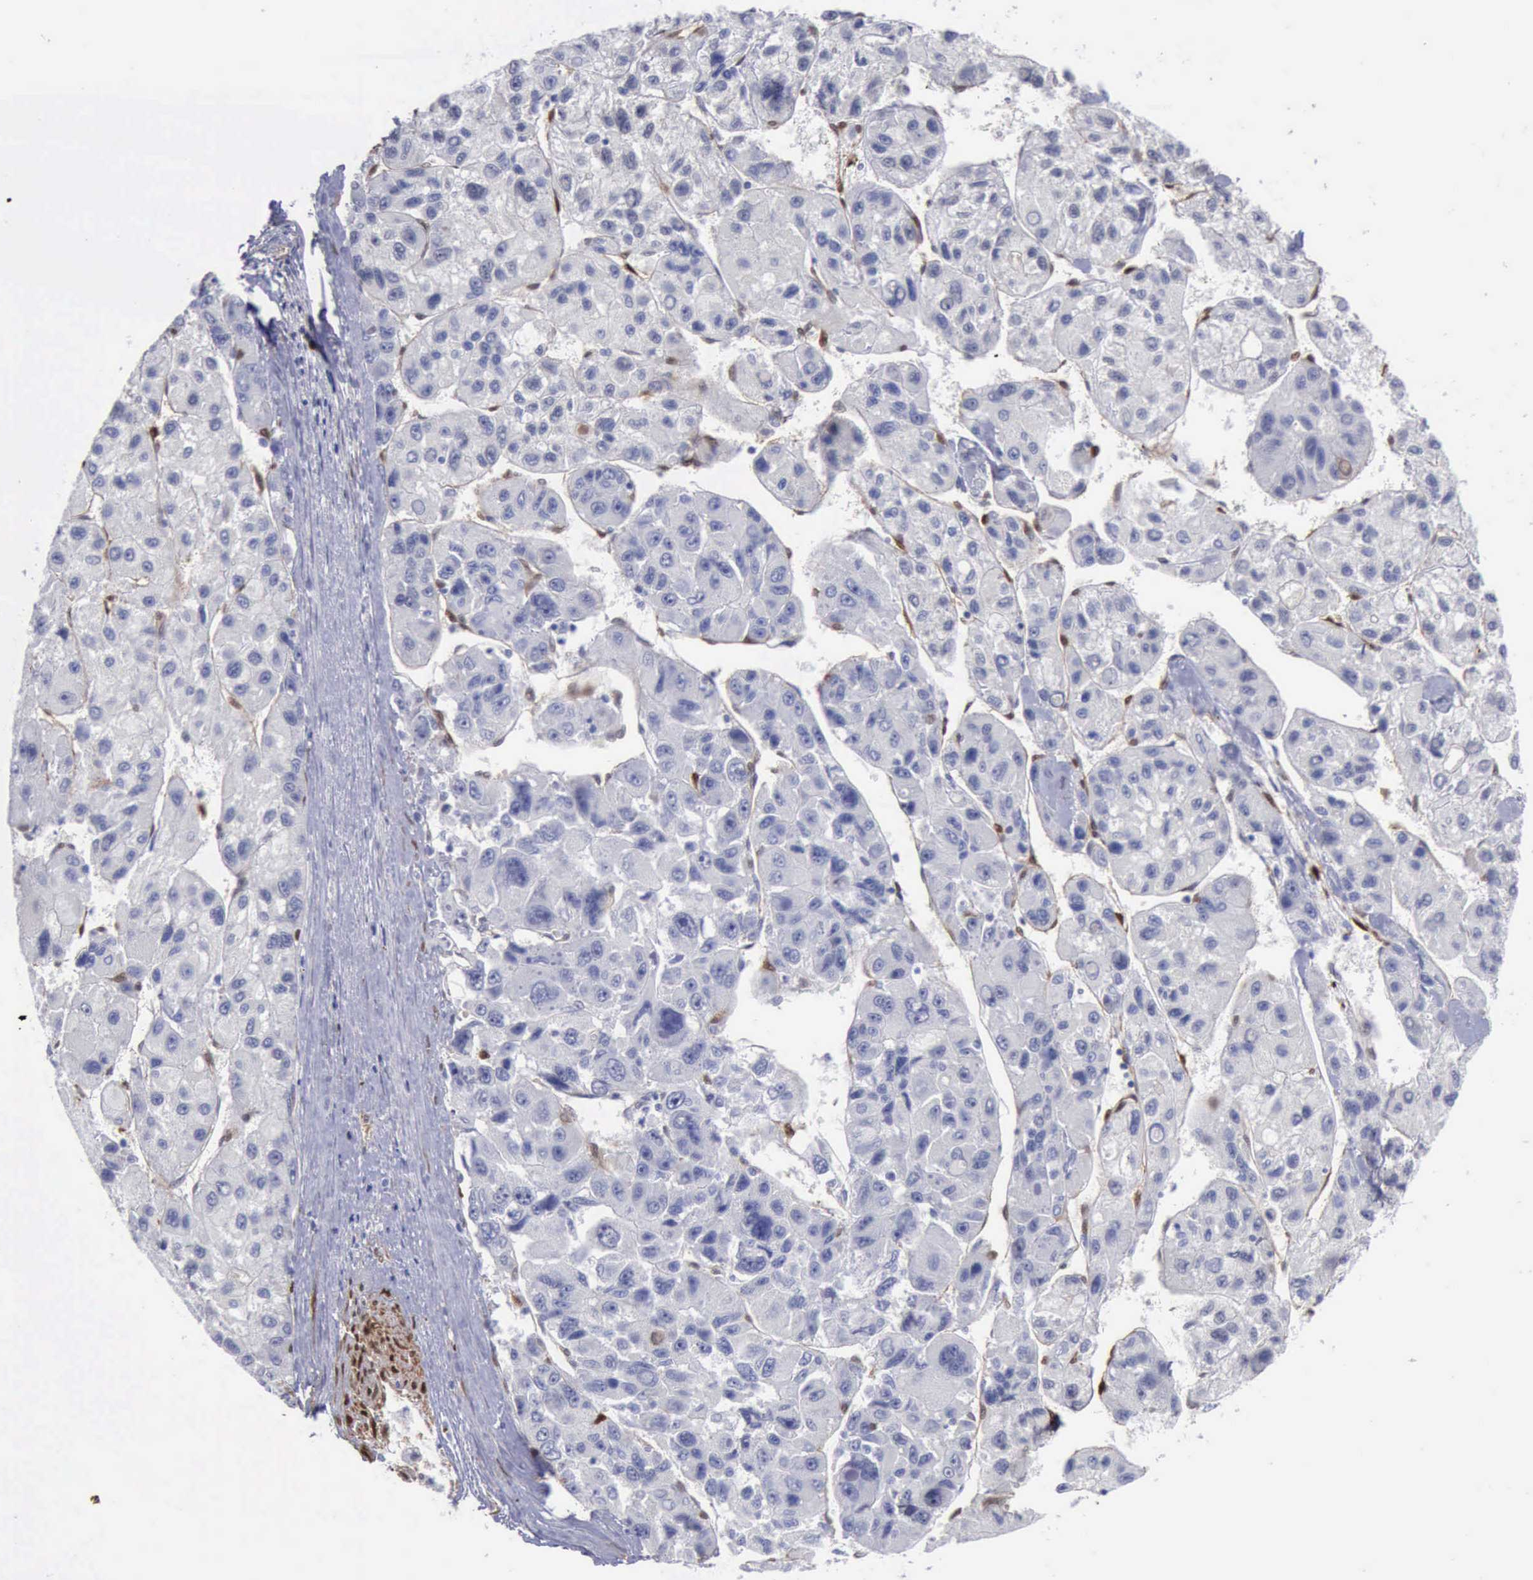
{"staining": {"intensity": "negative", "quantity": "none", "location": "none"}, "tissue": "liver cancer", "cell_type": "Tumor cells", "image_type": "cancer", "snomed": [{"axis": "morphology", "description": "Carcinoma, Hepatocellular, NOS"}, {"axis": "topography", "description": "Liver"}], "caption": "Tumor cells are negative for brown protein staining in hepatocellular carcinoma (liver).", "gene": "FHL1", "patient": {"sex": "male", "age": 64}}